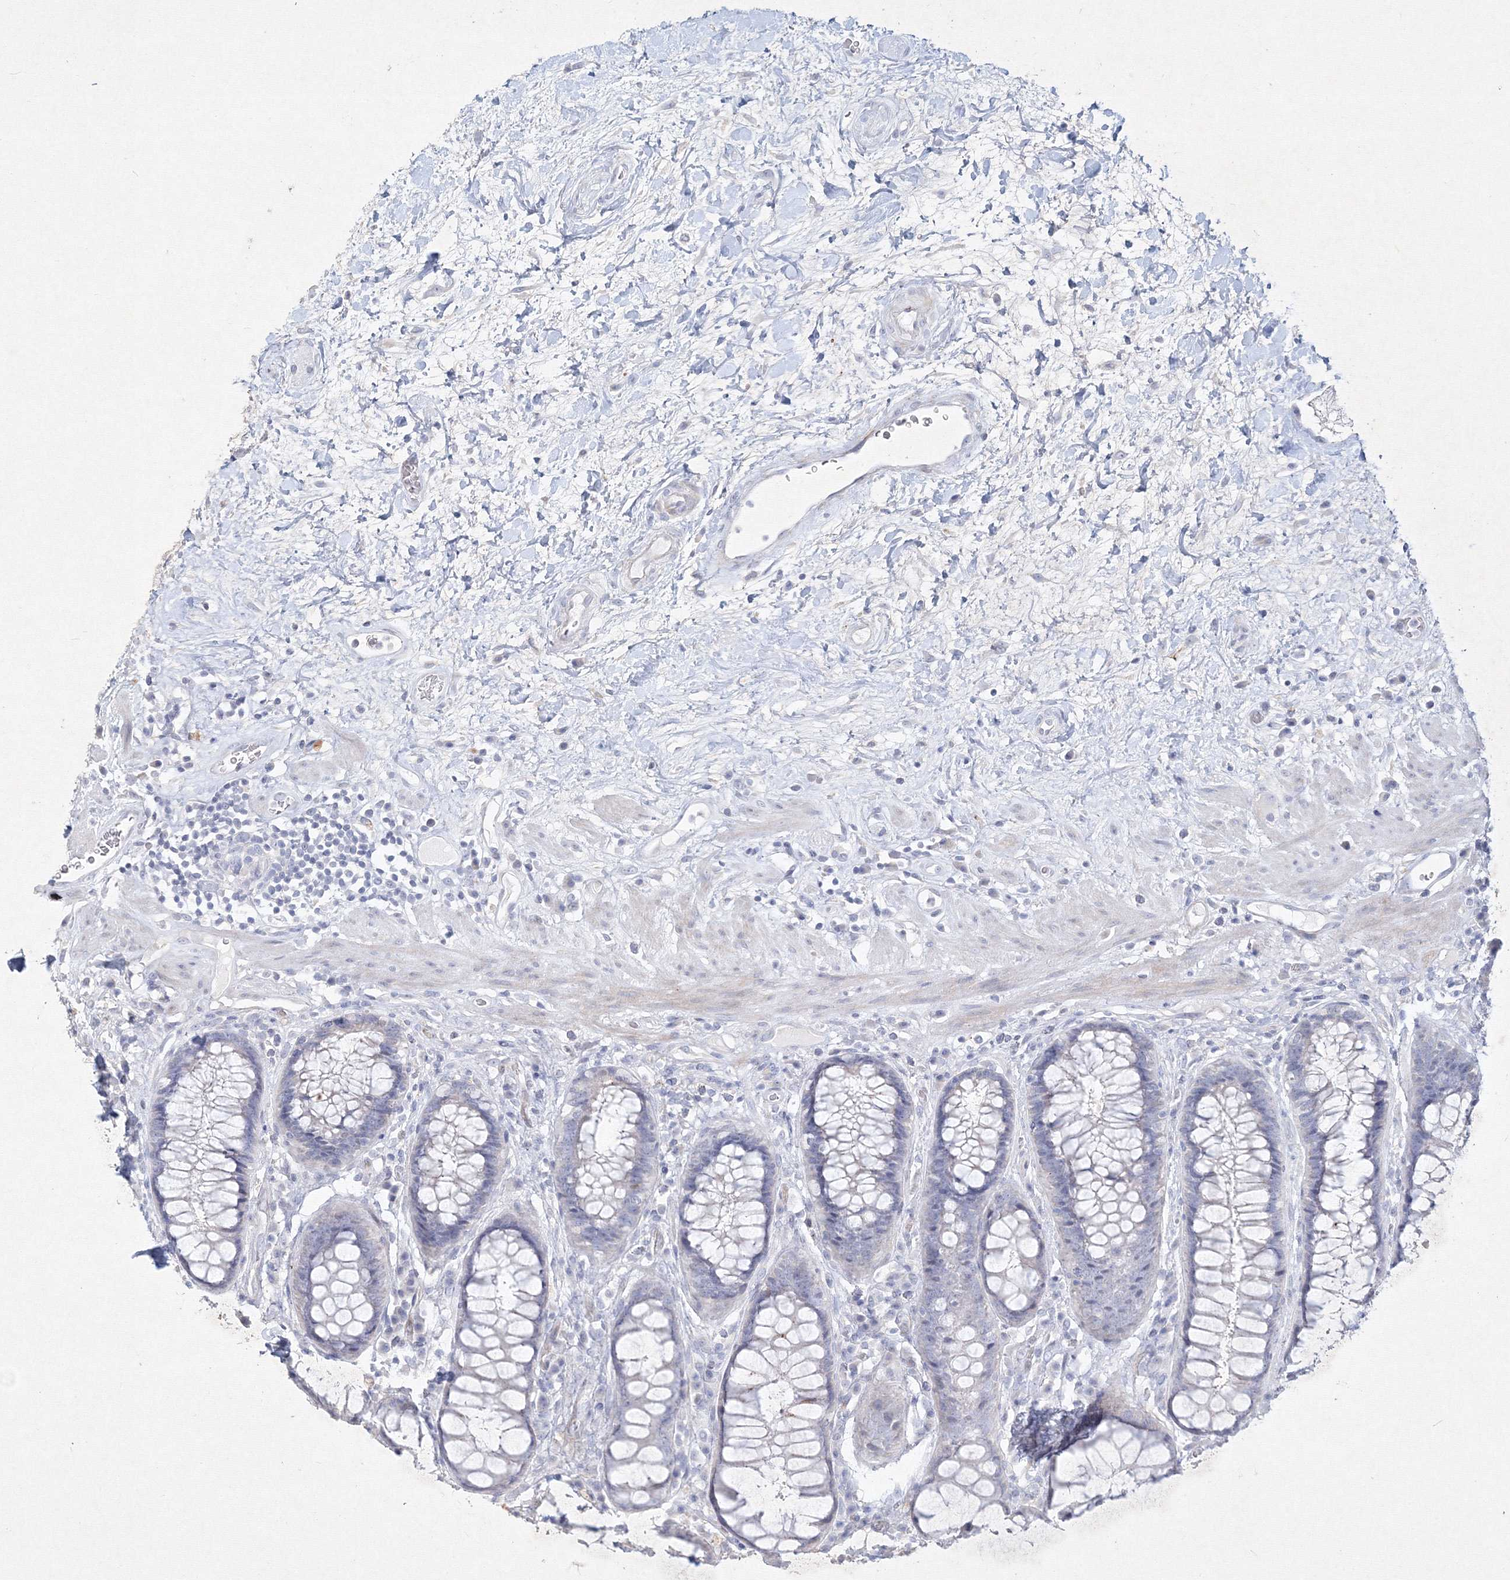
{"staining": {"intensity": "weak", "quantity": "<25%", "location": "cytoplasmic/membranous"}, "tissue": "rectum", "cell_type": "Glandular cells", "image_type": "normal", "snomed": [{"axis": "morphology", "description": "Normal tissue, NOS"}, {"axis": "topography", "description": "Rectum"}], "caption": "The image reveals no staining of glandular cells in benign rectum.", "gene": "CXXC4", "patient": {"sex": "male", "age": 64}}